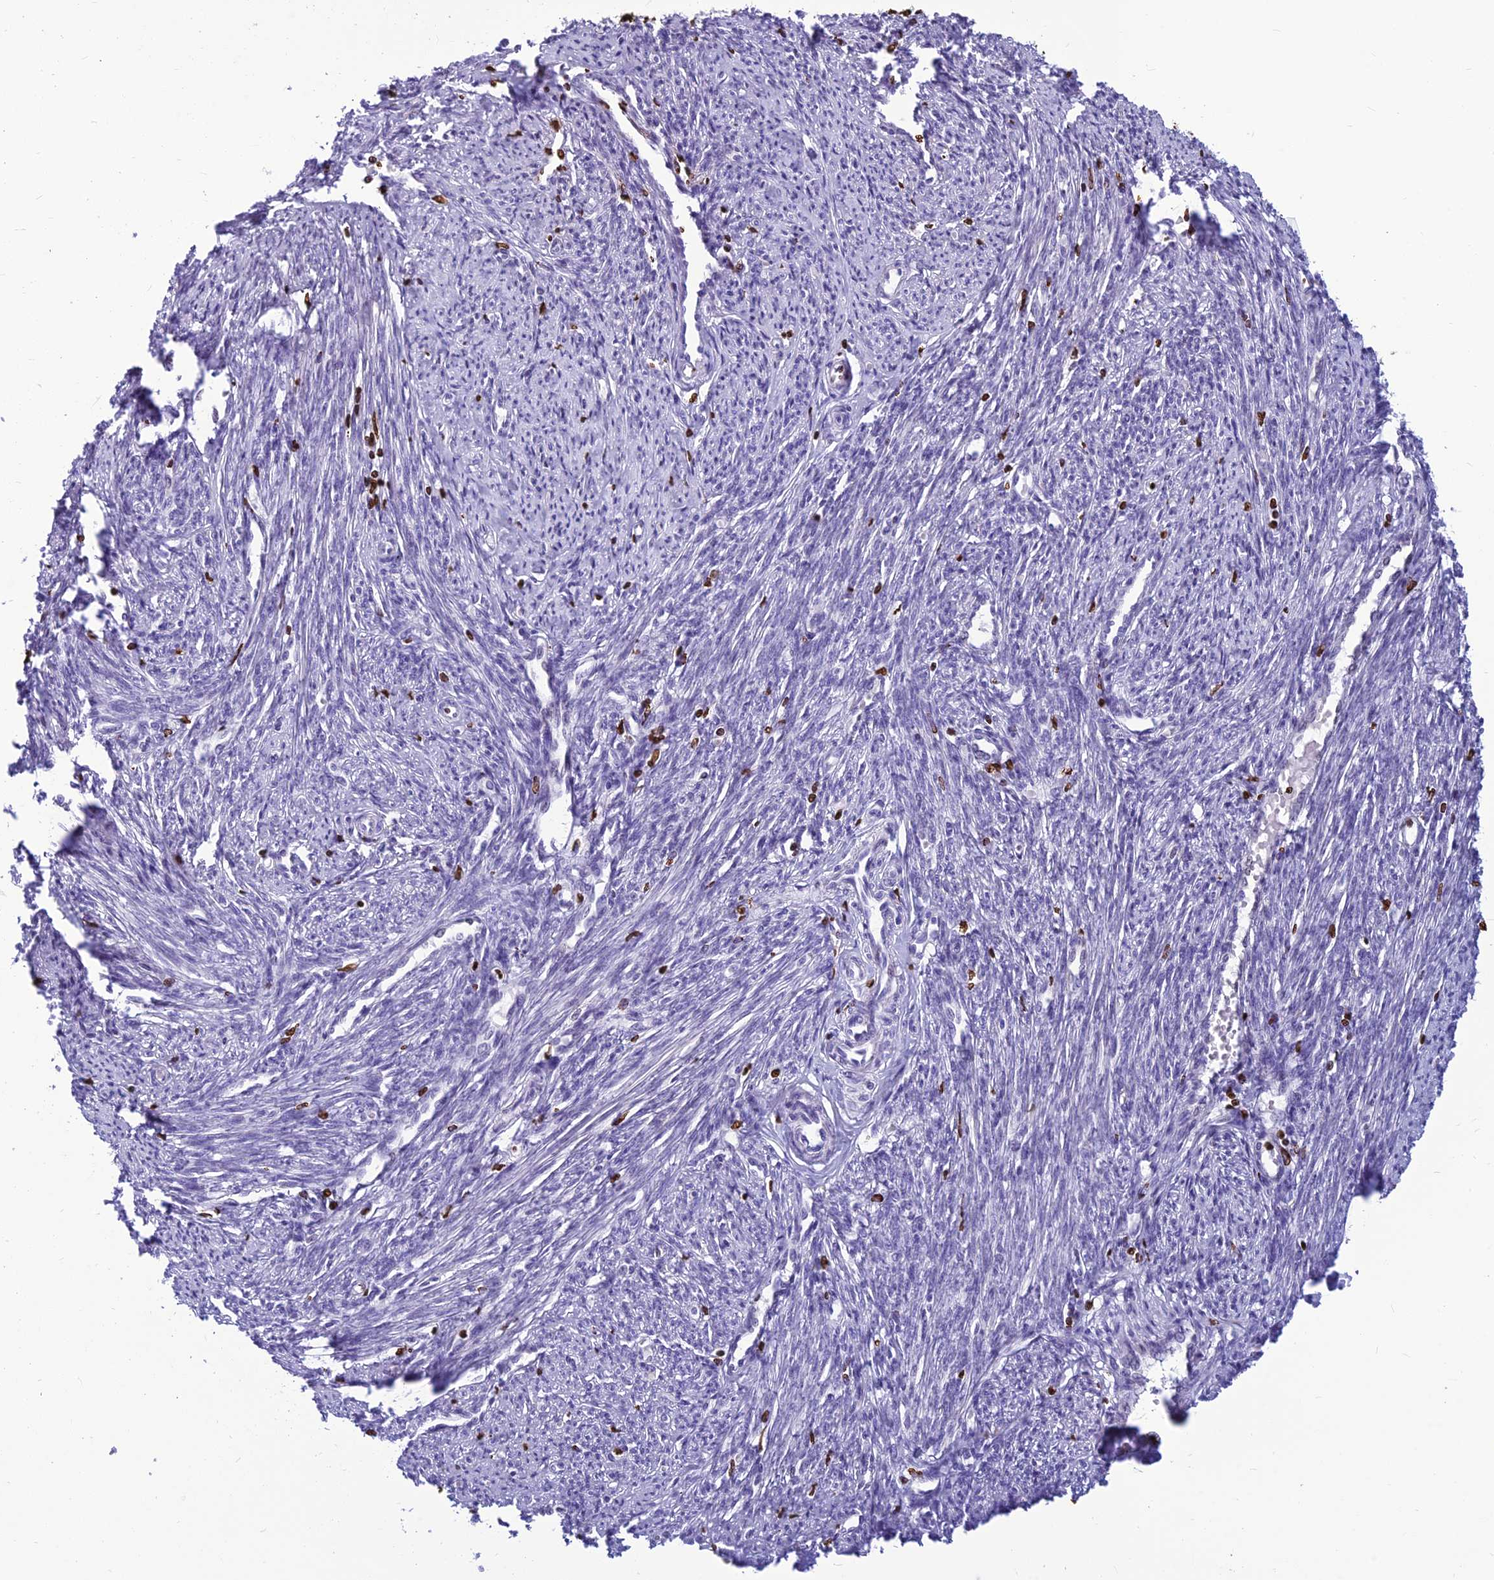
{"staining": {"intensity": "negative", "quantity": "none", "location": "none"}, "tissue": "smooth muscle", "cell_type": "Smooth muscle cells", "image_type": "normal", "snomed": [{"axis": "morphology", "description": "Normal tissue, NOS"}, {"axis": "topography", "description": "Smooth muscle"}, {"axis": "topography", "description": "Uterus"}], "caption": "Smooth muscle cells show no significant protein positivity in normal smooth muscle. The staining was performed using DAB (3,3'-diaminobenzidine) to visualize the protein expression in brown, while the nuclei were stained in blue with hematoxylin (Magnification: 20x).", "gene": "AKAP17A", "patient": {"sex": "female", "age": 59}}